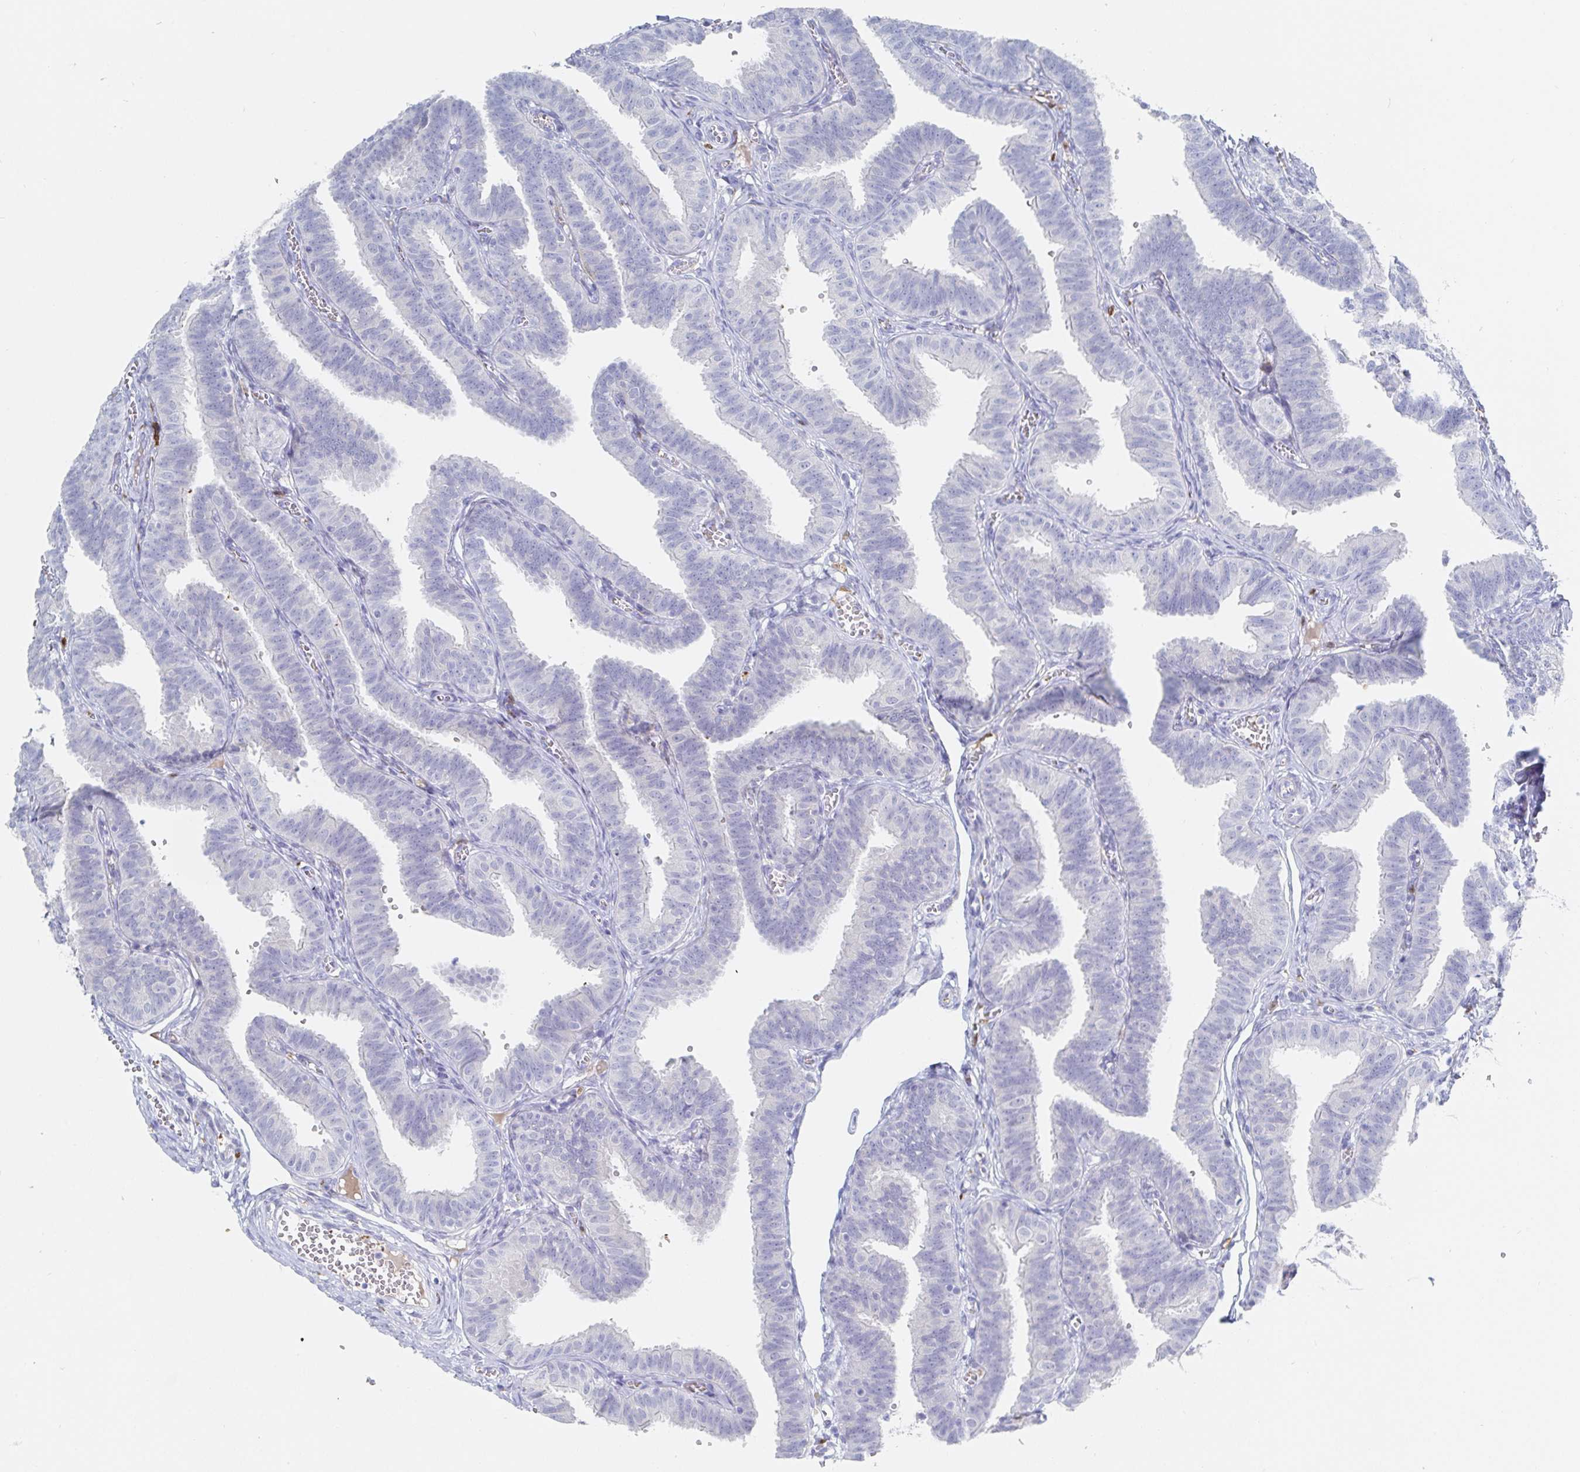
{"staining": {"intensity": "negative", "quantity": "none", "location": "none"}, "tissue": "fallopian tube", "cell_type": "Glandular cells", "image_type": "normal", "snomed": [{"axis": "morphology", "description": "Normal tissue, NOS"}, {"axis": "topography", "description": "Fallopian tube"}], "caption": "This is a histopathology image of immunohistochemistry (IHC) staining of unremarkable fallopian tube, which shows no staining in glandular cells. (Immunohistochemistry, brightfield microscopy, high magnification).", "gene": "OR2A1", "patient": {"sex": "female", "age": 25}}